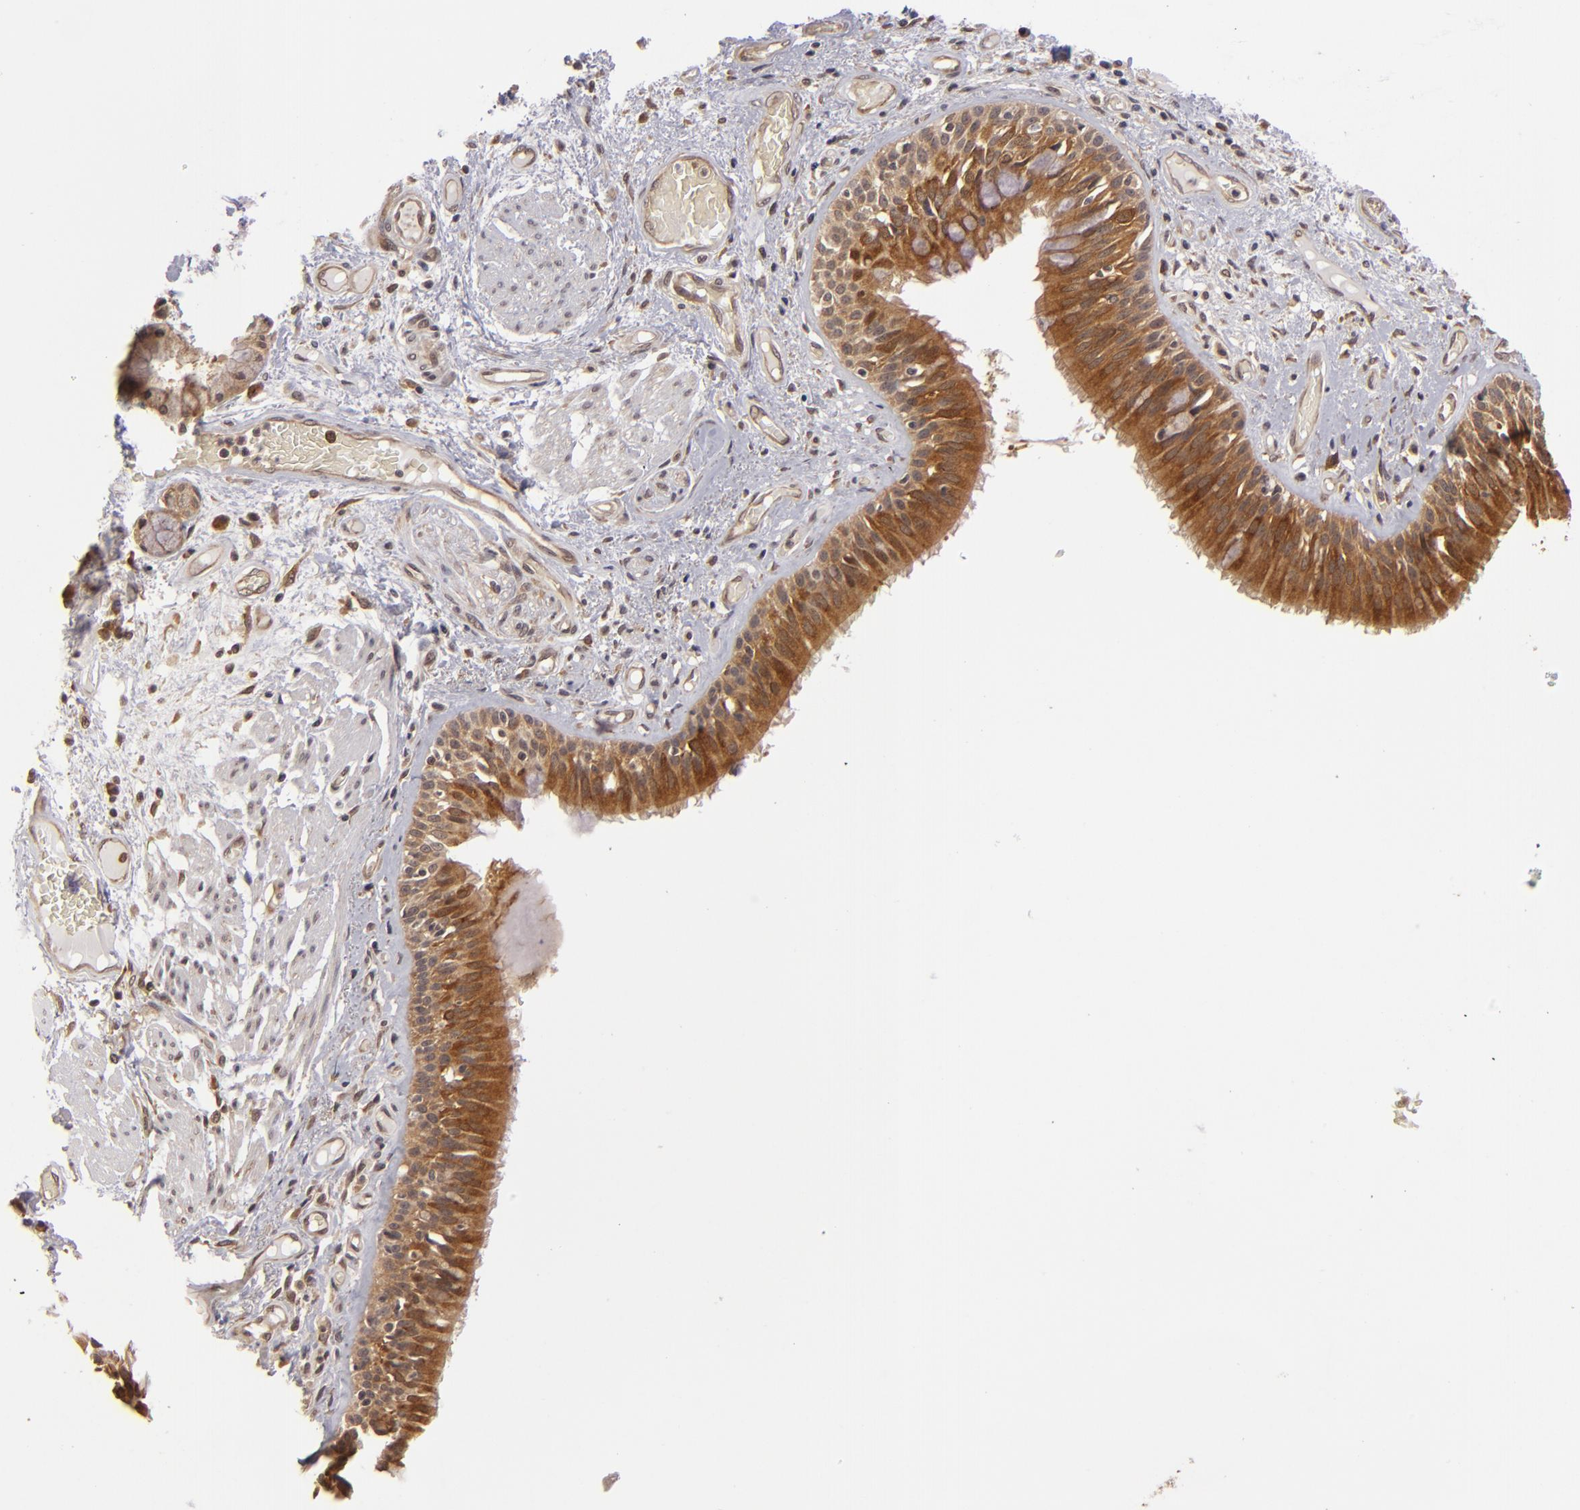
{"staining": {"intensity": "strong", "quantity": ">75%", "location": "cytoplasmic/membranous"}, "tissue": "bronchus", "cell_type": "Respiratory epithelial cells", "image_type": "normal", "snomed": [{"axis": "morphology", "description": "Normal tissue, NOS"}, {"axis": "morphology", "description": "Squamous cell carcinoma, NOS"}, {"axis": "topography", "description": "Bronchus"}, {"axis": "topography", "description": "Lung"}], "caption": "This is a histology image of immunohistochemistry staining of normal bronchus, which shows strong expression in the cytoplasmic/membranous of respiratory epithelial cells.", "gene": "MAPK3", "patient": {"sex": "female", "age": 47}}